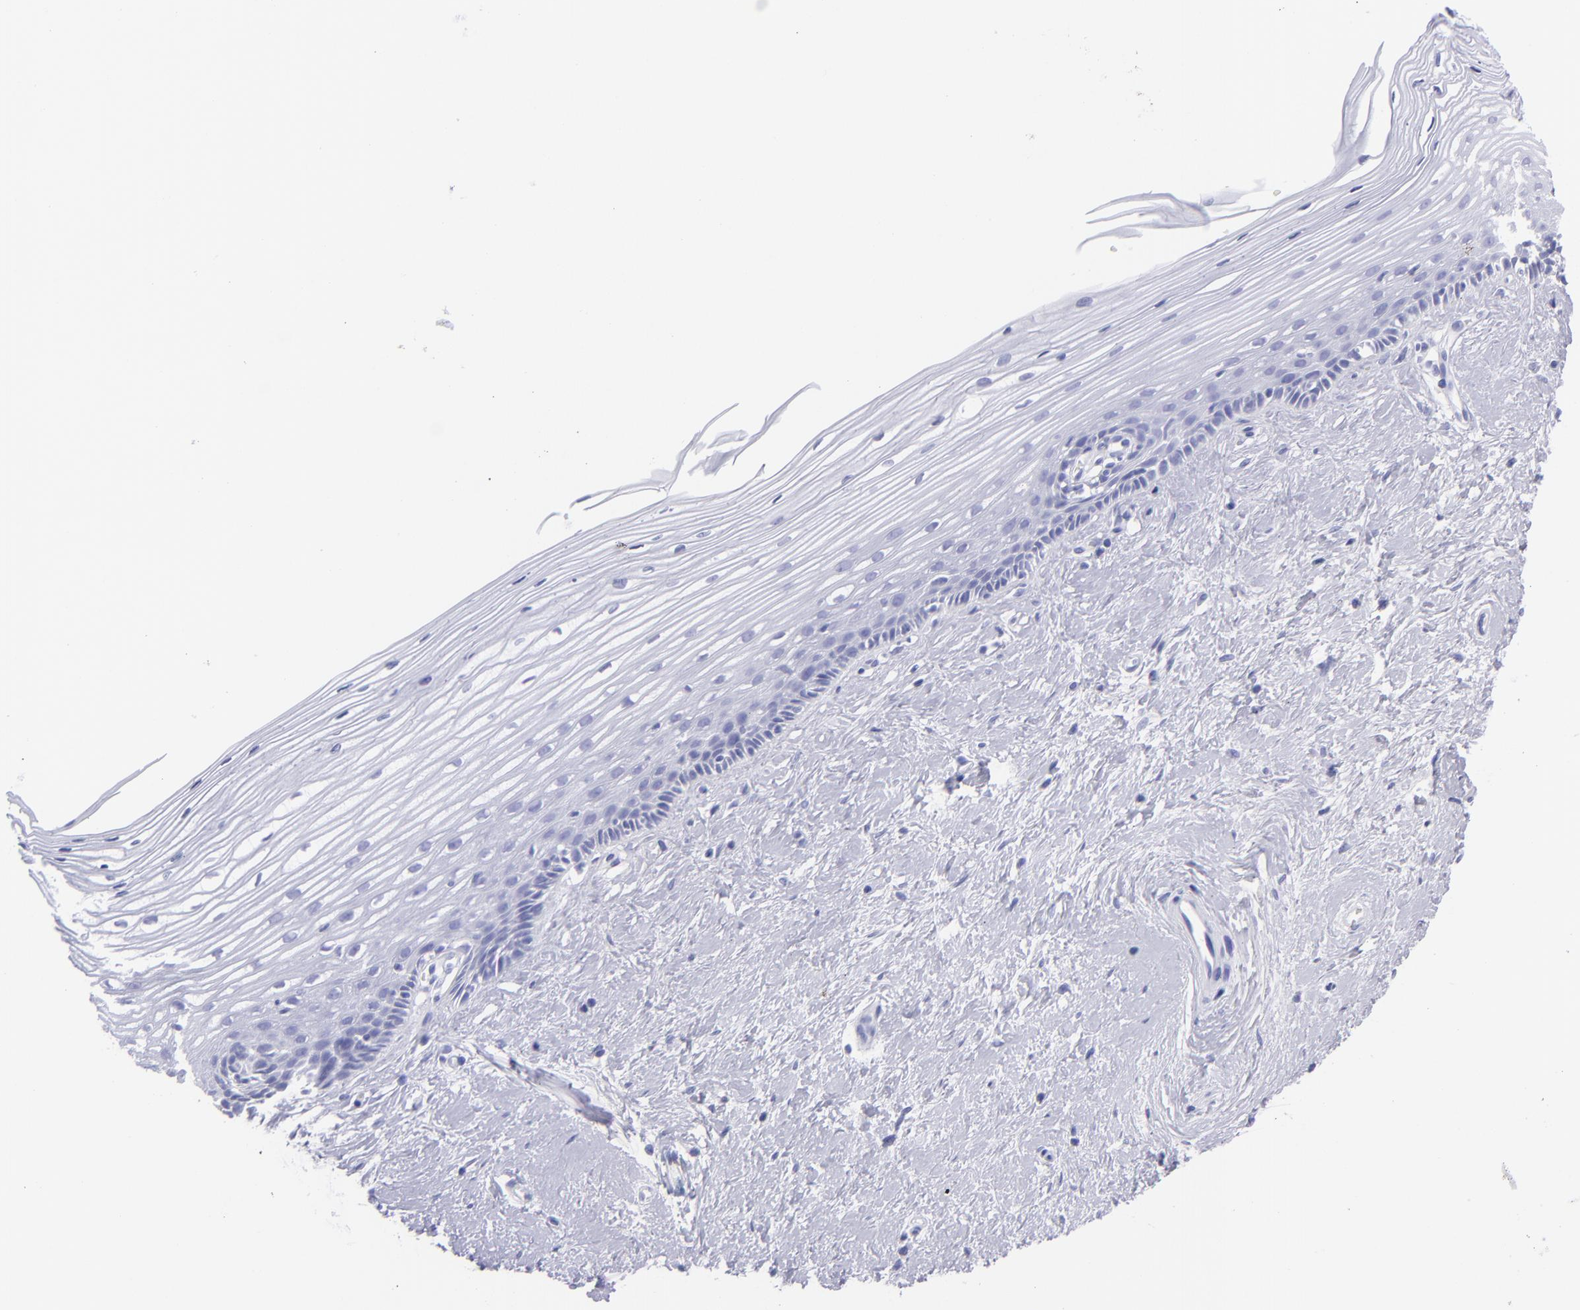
{"staining": {"intensity": "negative", "quantity": "none", "location": "none"}, "tissue": "cervix", "cell_type": "Glandular cells", "image_type": "normal", "snomed": [{"axis": "morphology", "description": "Normal tissue, NOS"}, {"axis": "topography", "description": "Cervix"}], "caption": "Immunohistochemistry (IHC) image of normal cervix stained for a protein (brown), which exhibits no positivity in glandular cells.", "gene": "SLC1A2", "patient": {"sex": "female", "age": 40}}